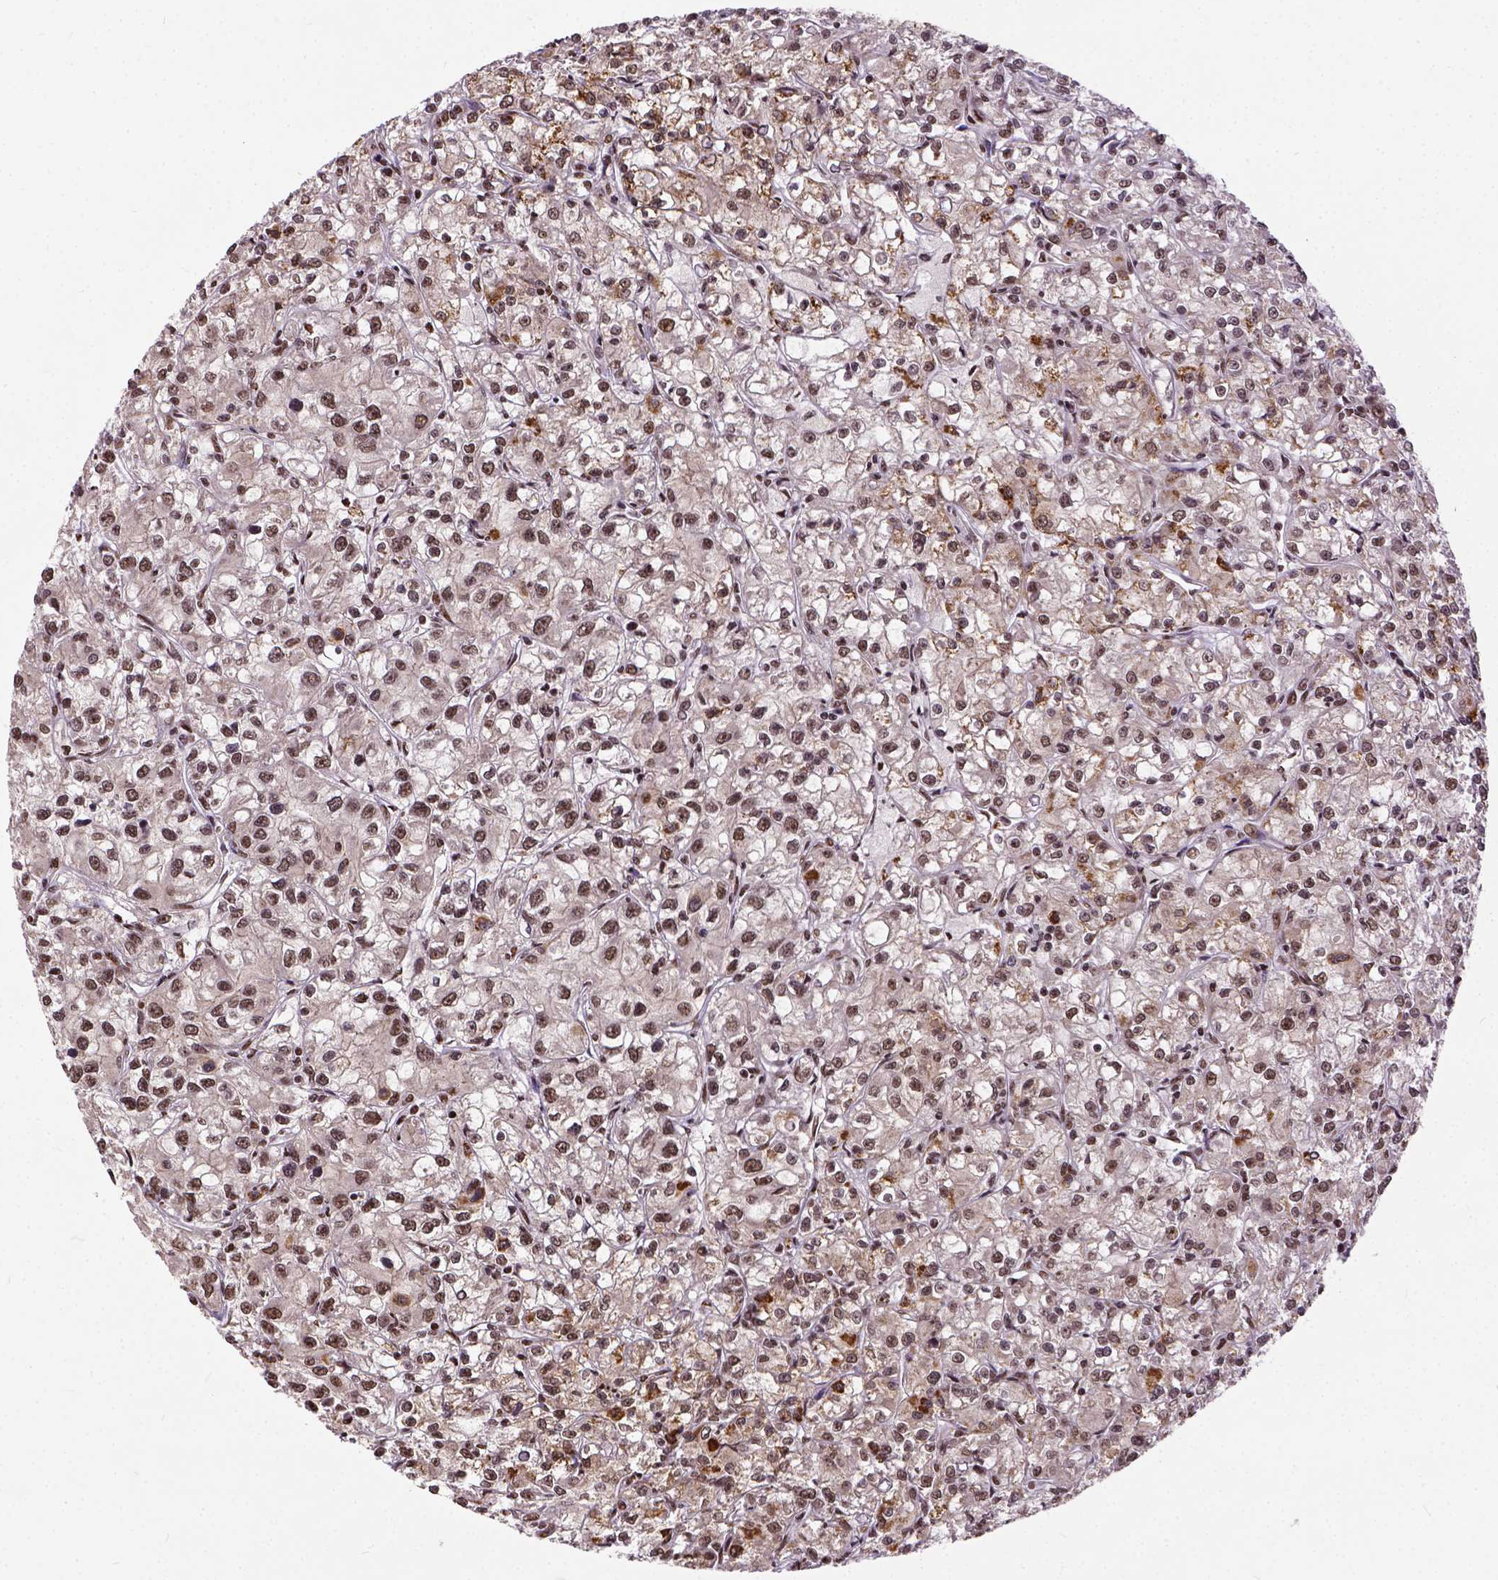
{"staining": {"intensity": "moderate", "quantity": ">75%", "location": "nuclear"}, "tissue": "renal cancer", "cell_type": "Tumor cells", "image_type": "cancer", "snomed": [{"axis": "morphology", "description": "Adenocarcinoma, NOS"}, {"axis": "topography", "description": "Kidney"}], "caption": "Protein analysis of renal adenocarcinoma tissue exhibits moderate nuclear expression in approximately >75% of tumor cells. Nuclei are stained in blue.", "gene": "NACC1", "patient": {"sex": "female", "age": 59}}